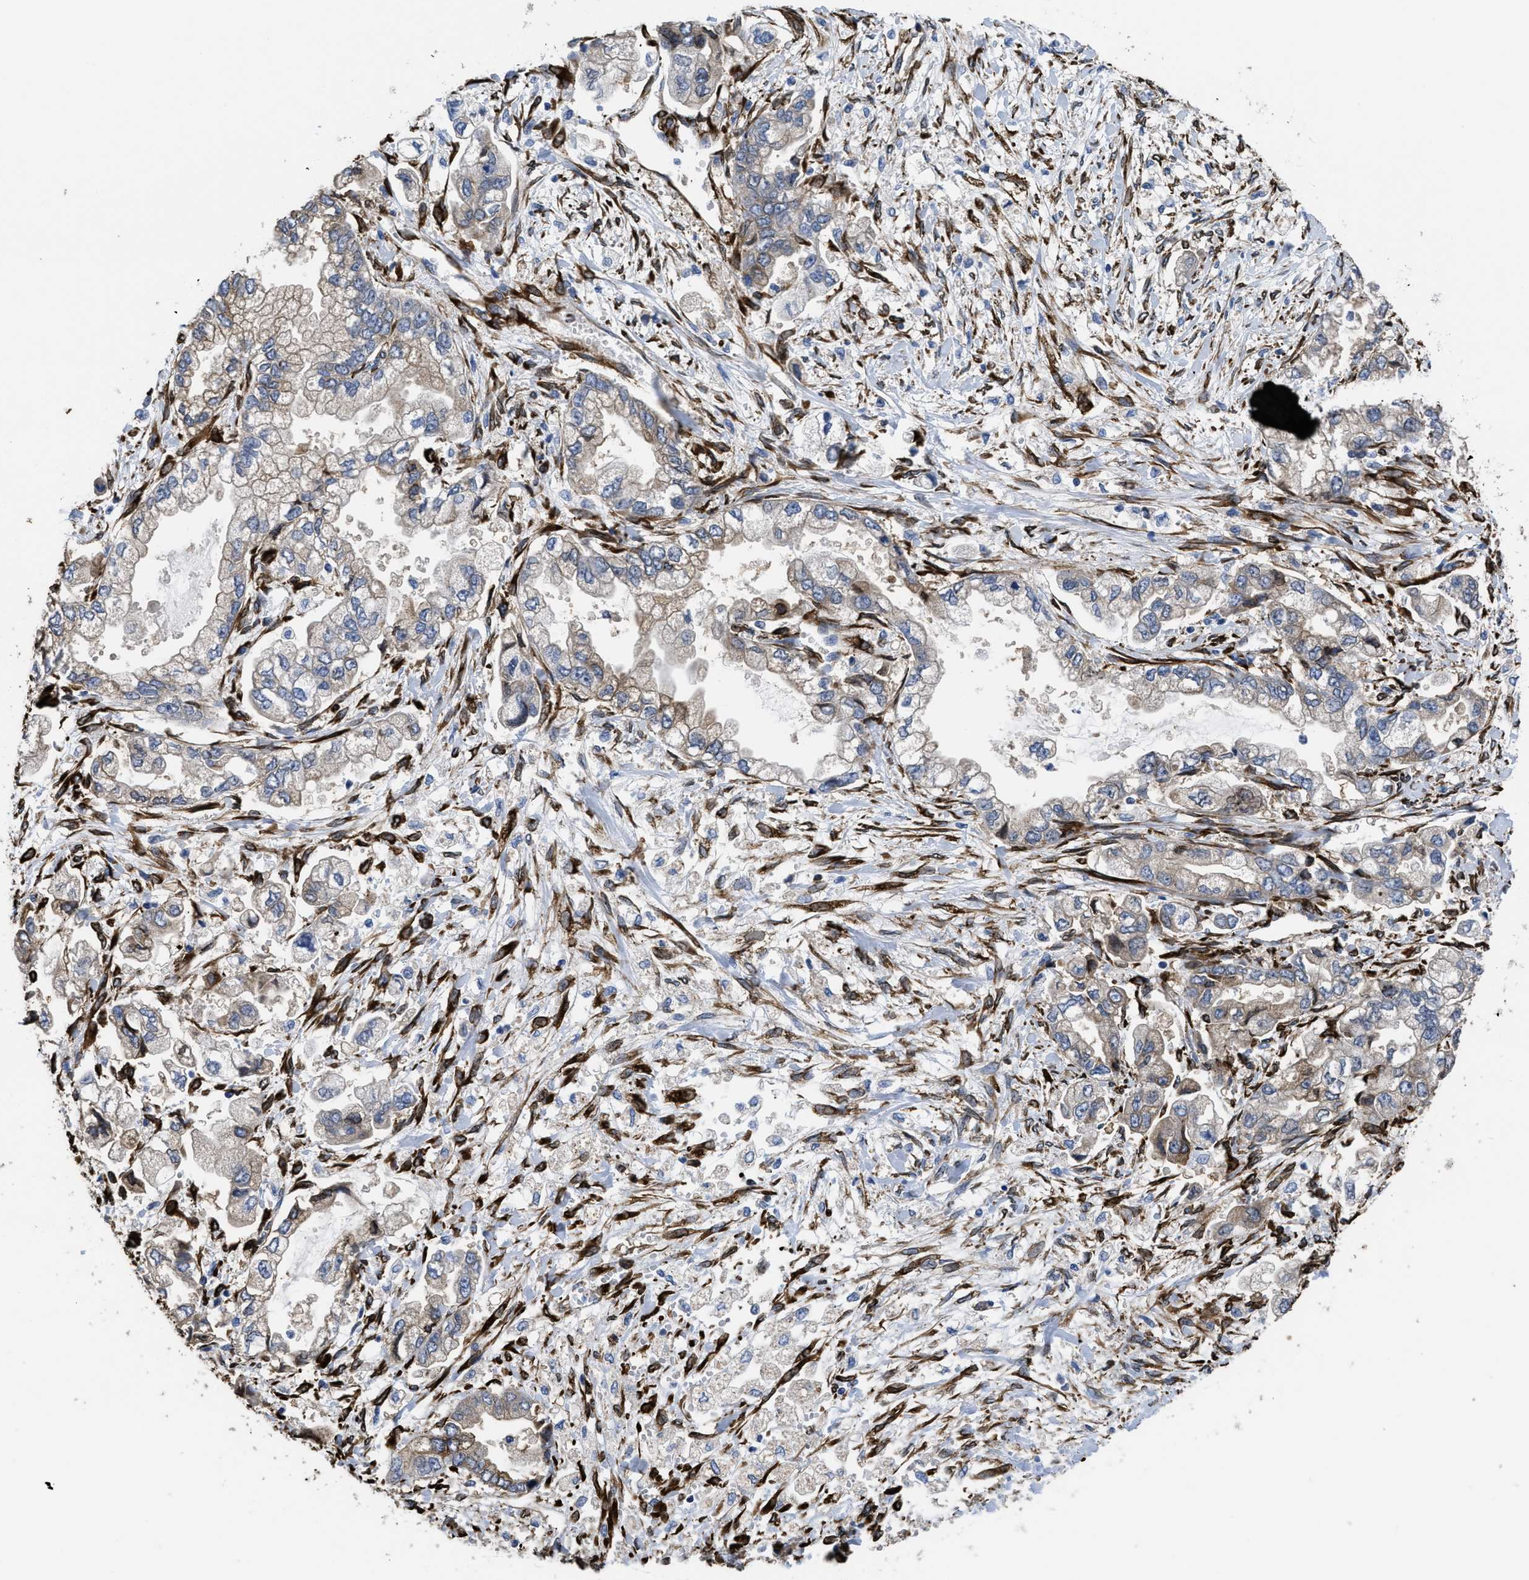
{"staining": {"intensity": "weak", "quantity": "25%-75%", "location": "cytoplasmic/membranous"}, "tissue": "stomach cancer", "cell_type": "Tumor cells", "image_type": "cancer", "snomed": [{"axis": "morphology", "description": "Normal tissue, NOS"}, {"axis": "morphology", "description": "Adenocarcinoma, NOS"}, {"axis": "topography", "description": "Stomach"}], "caption": "Immunohistochemistry of stomach cancer (adenocarcinoma) displays low levels of weak cytoplasmic/membranous expression in about 25%-75% of tumor cells. (Stains: DAB in brown, nuclei in blue, Microscopy: brightfield microscopy at high magnification).", "gene": "SQLE", "patient": {"sex": "male", "age": 62}}